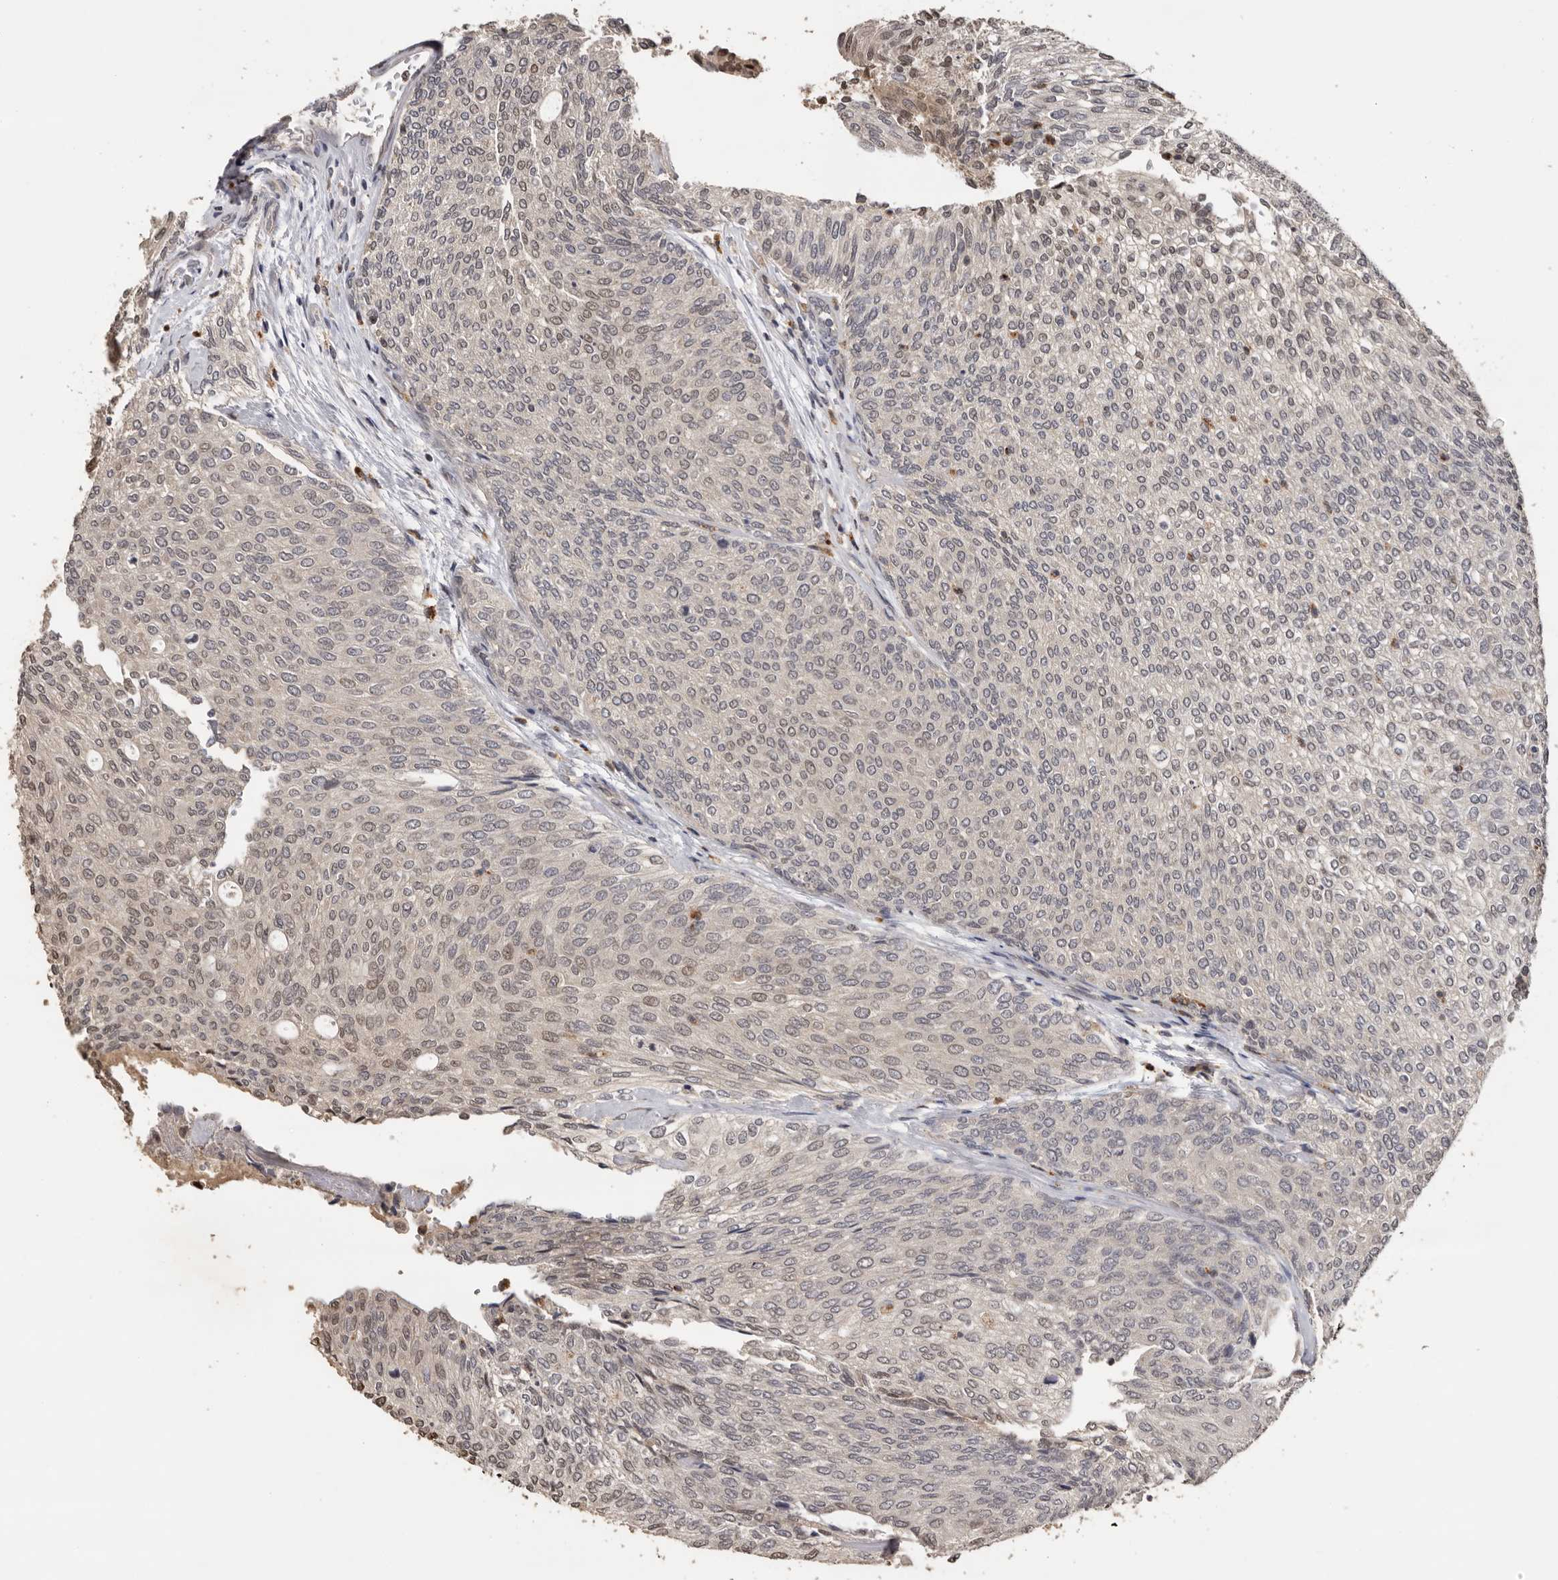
{"staining": {"intensity": "weak", "quantity": "25%-75%", "location": "nuclear"}, "tissue": "urothelial cancer", "cell_type": "Tumor cells", "image_type": "cancer", "snomed": [{"axis": "morphology", "description": "Urothelial carcinoma, Low grade"}, {"axis": "topography", "description": "Urinary bladder"}], "caption": "Immunohistochemistry of human urothelial cancer displays low levels of weak nuclear staining in about 25%-75% of tumor cells.", "gene": "KIF2B", "patient": {"sex": "female", "age": 79}}